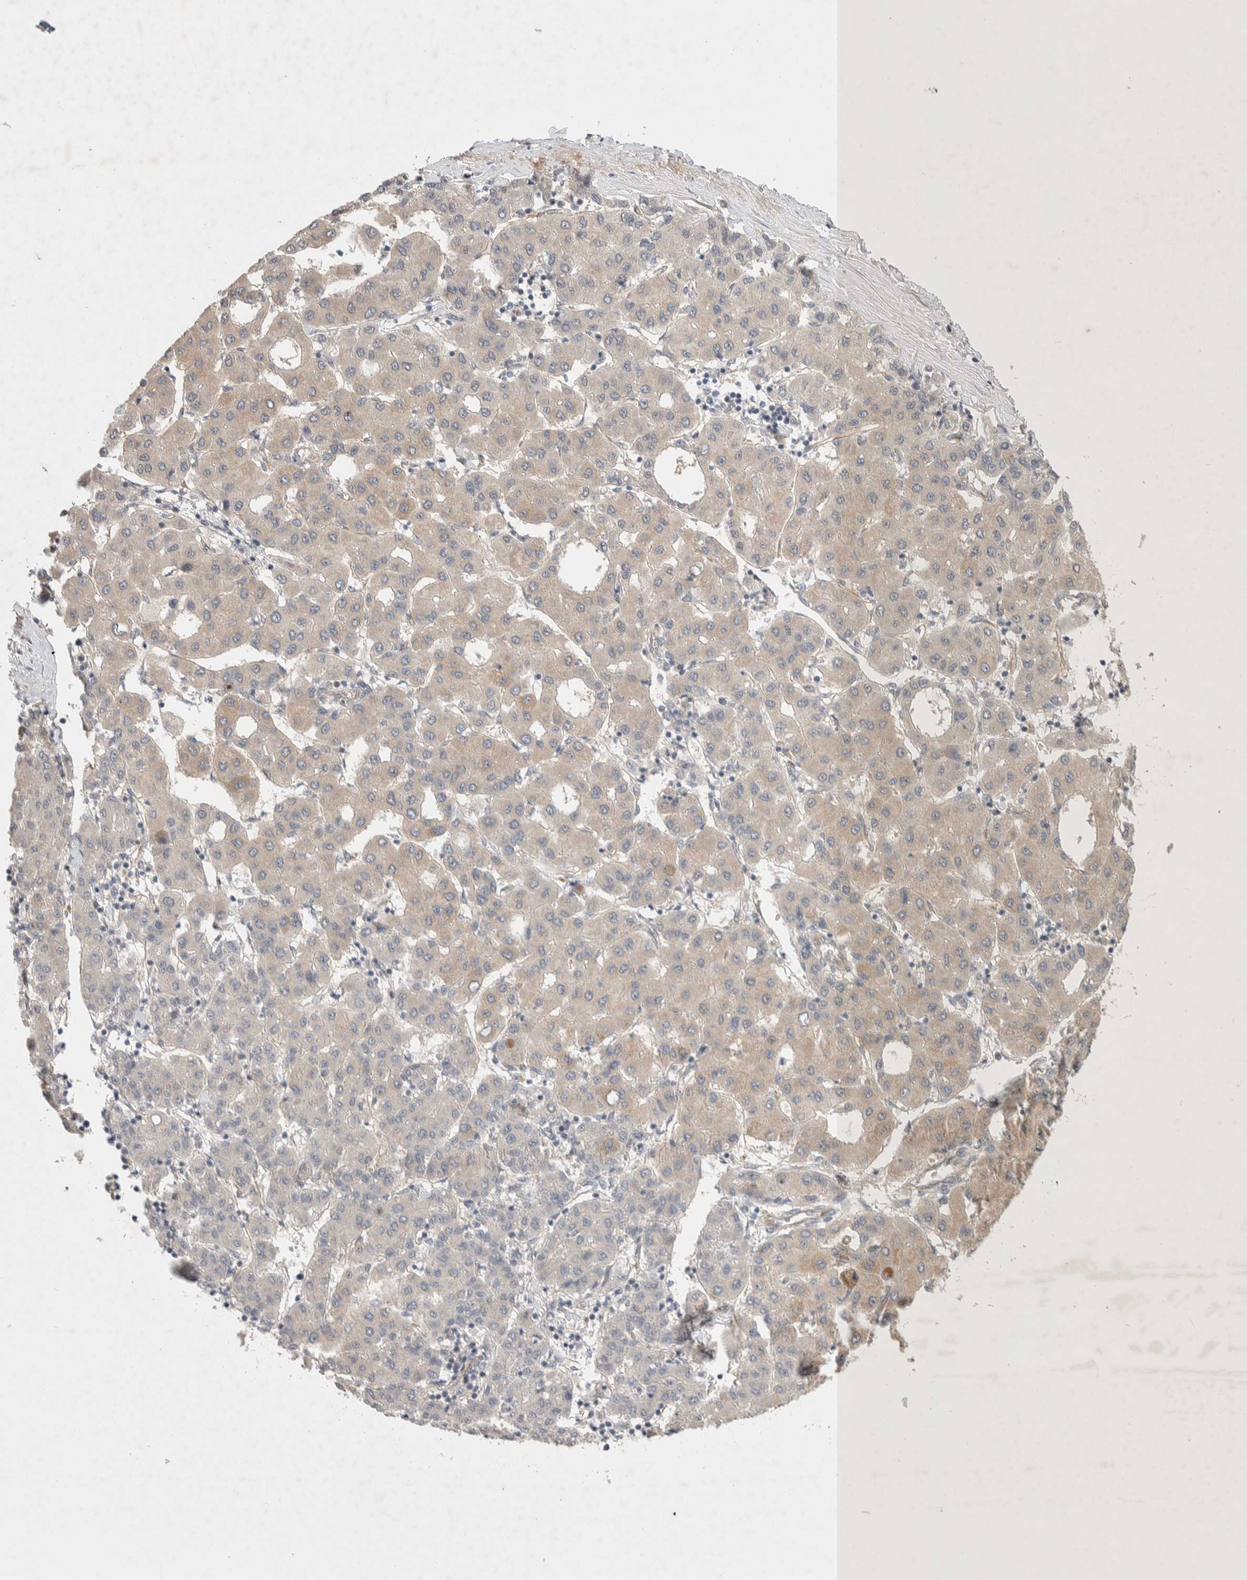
{"staining": {"intensity": "weak", "quantity": "<25%", "location": "cytoplasmic/membranous"}, "tissue": "liver cancer", "cell_type": "Tumor cells", "image_type": "cancer", "snomed": [{"axis": "morphology", "description": "Carcinoma, Hepatocellular, NOS"}, {"axis": "topography", "description": "Liver"}], "caption": "IHC of hepatocellular carcinoma (liver) displays no staining in tumor cells. The staining was performed using DAB to visualize the protein expression in brown, while the nuclei were stained in blue with hematoxylin (Magnification: 20x).", "gene": "ZNF704", "patient": {"sex": "male", "age": 65}}